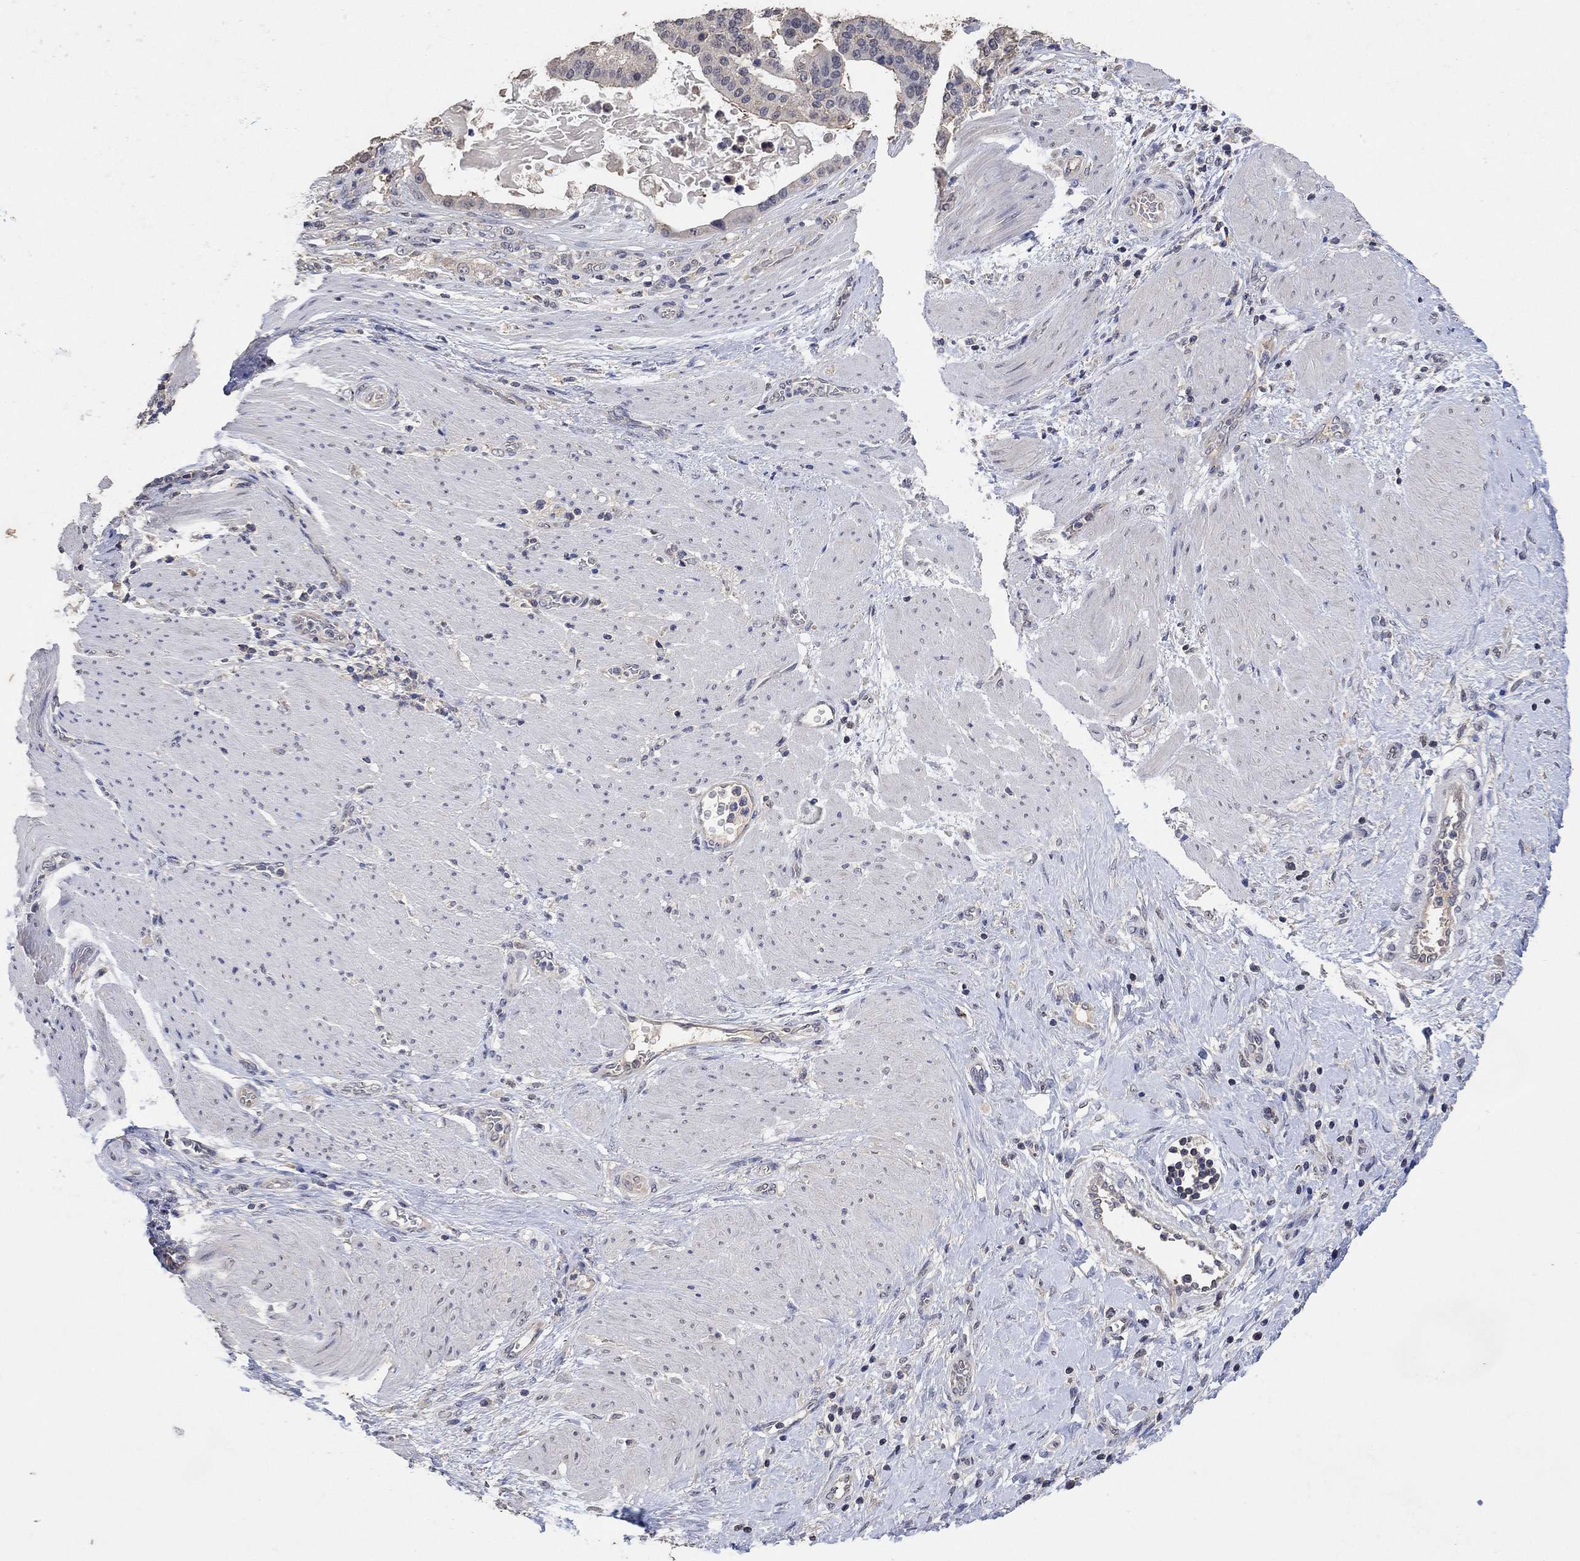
{"staining": {"intensity": "negative", "quantity": "none", "location": "none"}, "tissue": "stomach cancer", "cell_type": "Tumor cells", "image_type": "cancer", "snomed": [{"axis": "morphology", "description": "Adenocarcinoma, NOS"}, {"axis": "topography", "description": "Stomach"}], "caption": "DAB immunohistochemical staining of human adenocarcinoma (stomach) displays no significant expression in tumor cells.", "gene": "PTPN20", "patient": {"sex": "male", "age": 48}}